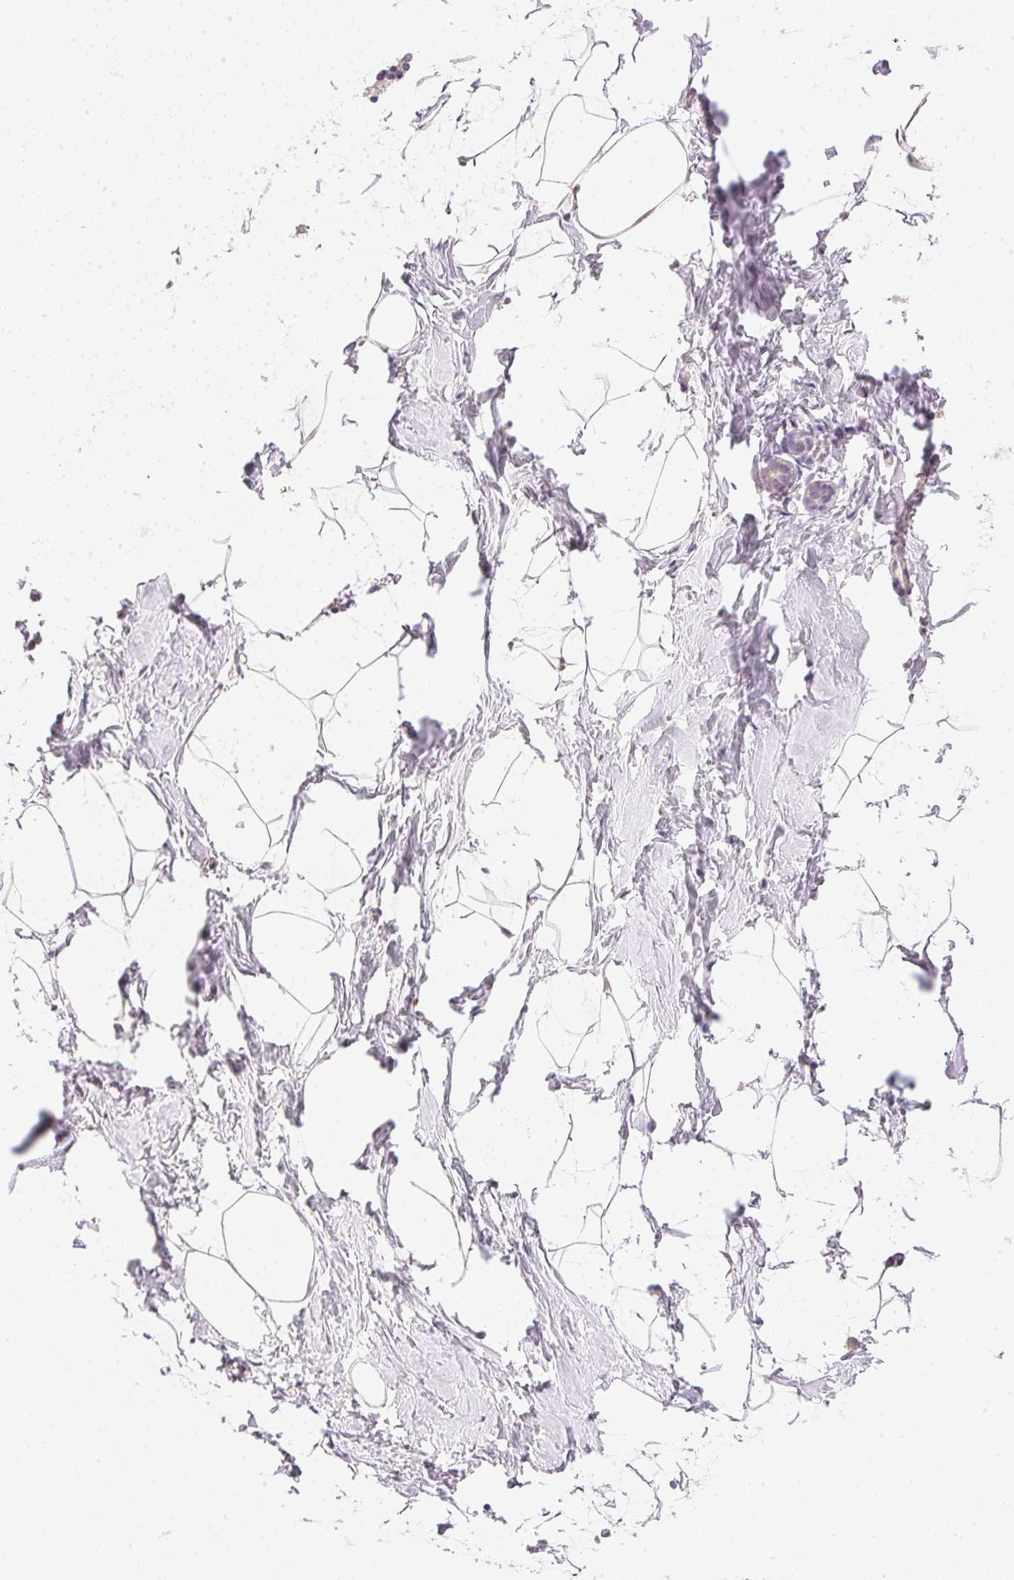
{"staining": {"intensity": "negative", "quantity": "none", "location": "none"}, "tissue": "breast", "cell_type": "Adipocytes", "image_type": "normal", "snomed": [{"axis": "morphology", "description": "Normal tissue, NOS"}, {"axis": "topography", "description": "Breast"}], "caption": "Protein analysis of normal breast reveals no significant positivity in adipocytes. (DAB (3,3'-diaminobenzidine) immunohistochemistry with hematoxylin counter stain).", "gene": "DHCR24", "patient": {"sex": "female", "age": 32}}